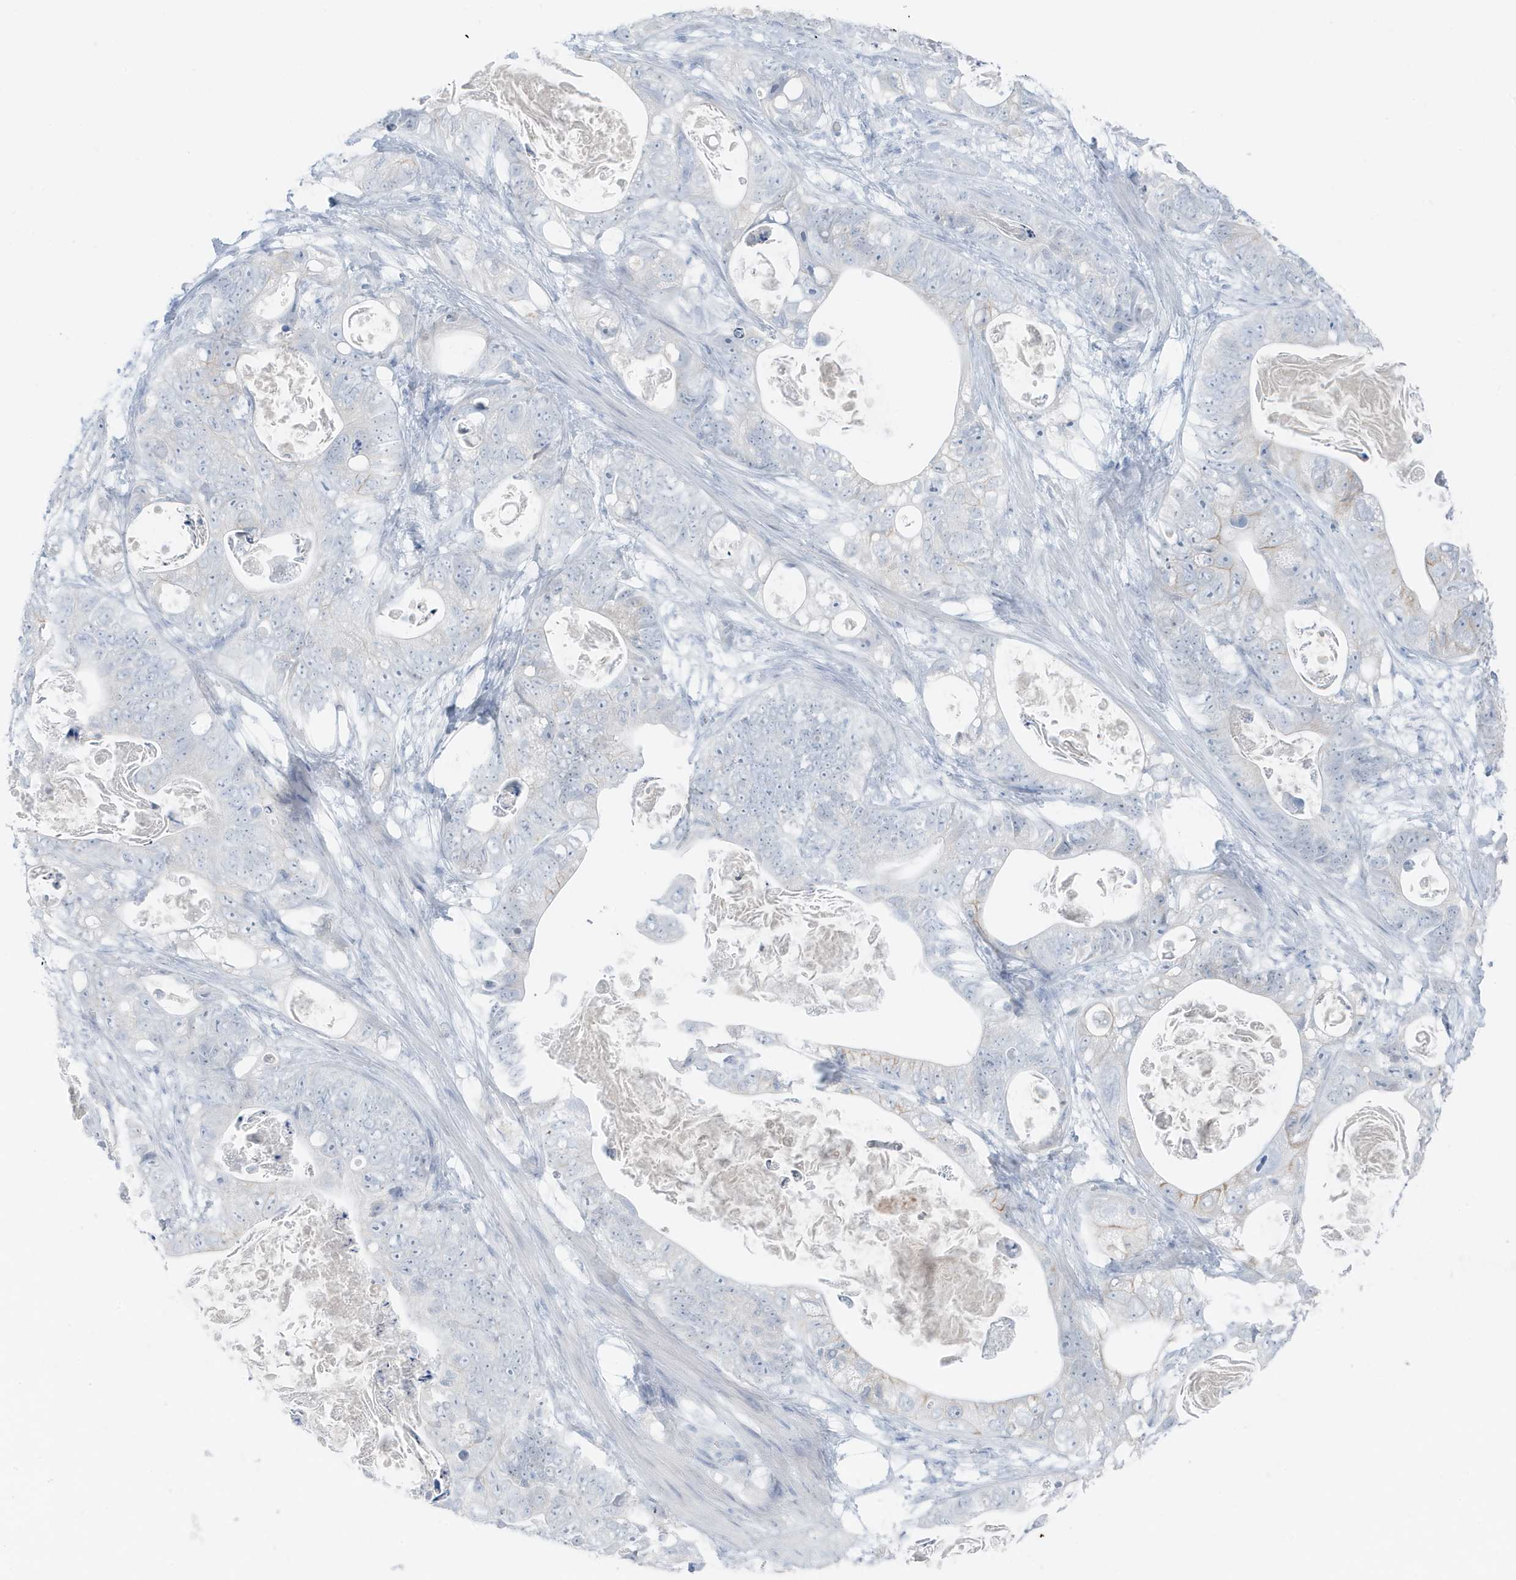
{"staining": {"intensity": "negative", "quantity": "none", "location": "none"}, "tissue": "stomach cancer", "cell_type": "Tumor cells", "image_type": "cancer", "snomed": [{"axis": "morphology", "description": "Normal tissue, NOS"}, {"axis": "morphology", "description": "Adenocarcinoma, NOS"}, {"axis": "topography", "description": "Stomach"}], "caption": "IHC image of neoplastic tissue: human adenocarcinoma (stomach) stained with DAB demonstrates no significant protein expression in tumor cells.", "gene": "ZFP64", "patient": {"sex": "female", "age": 89}}